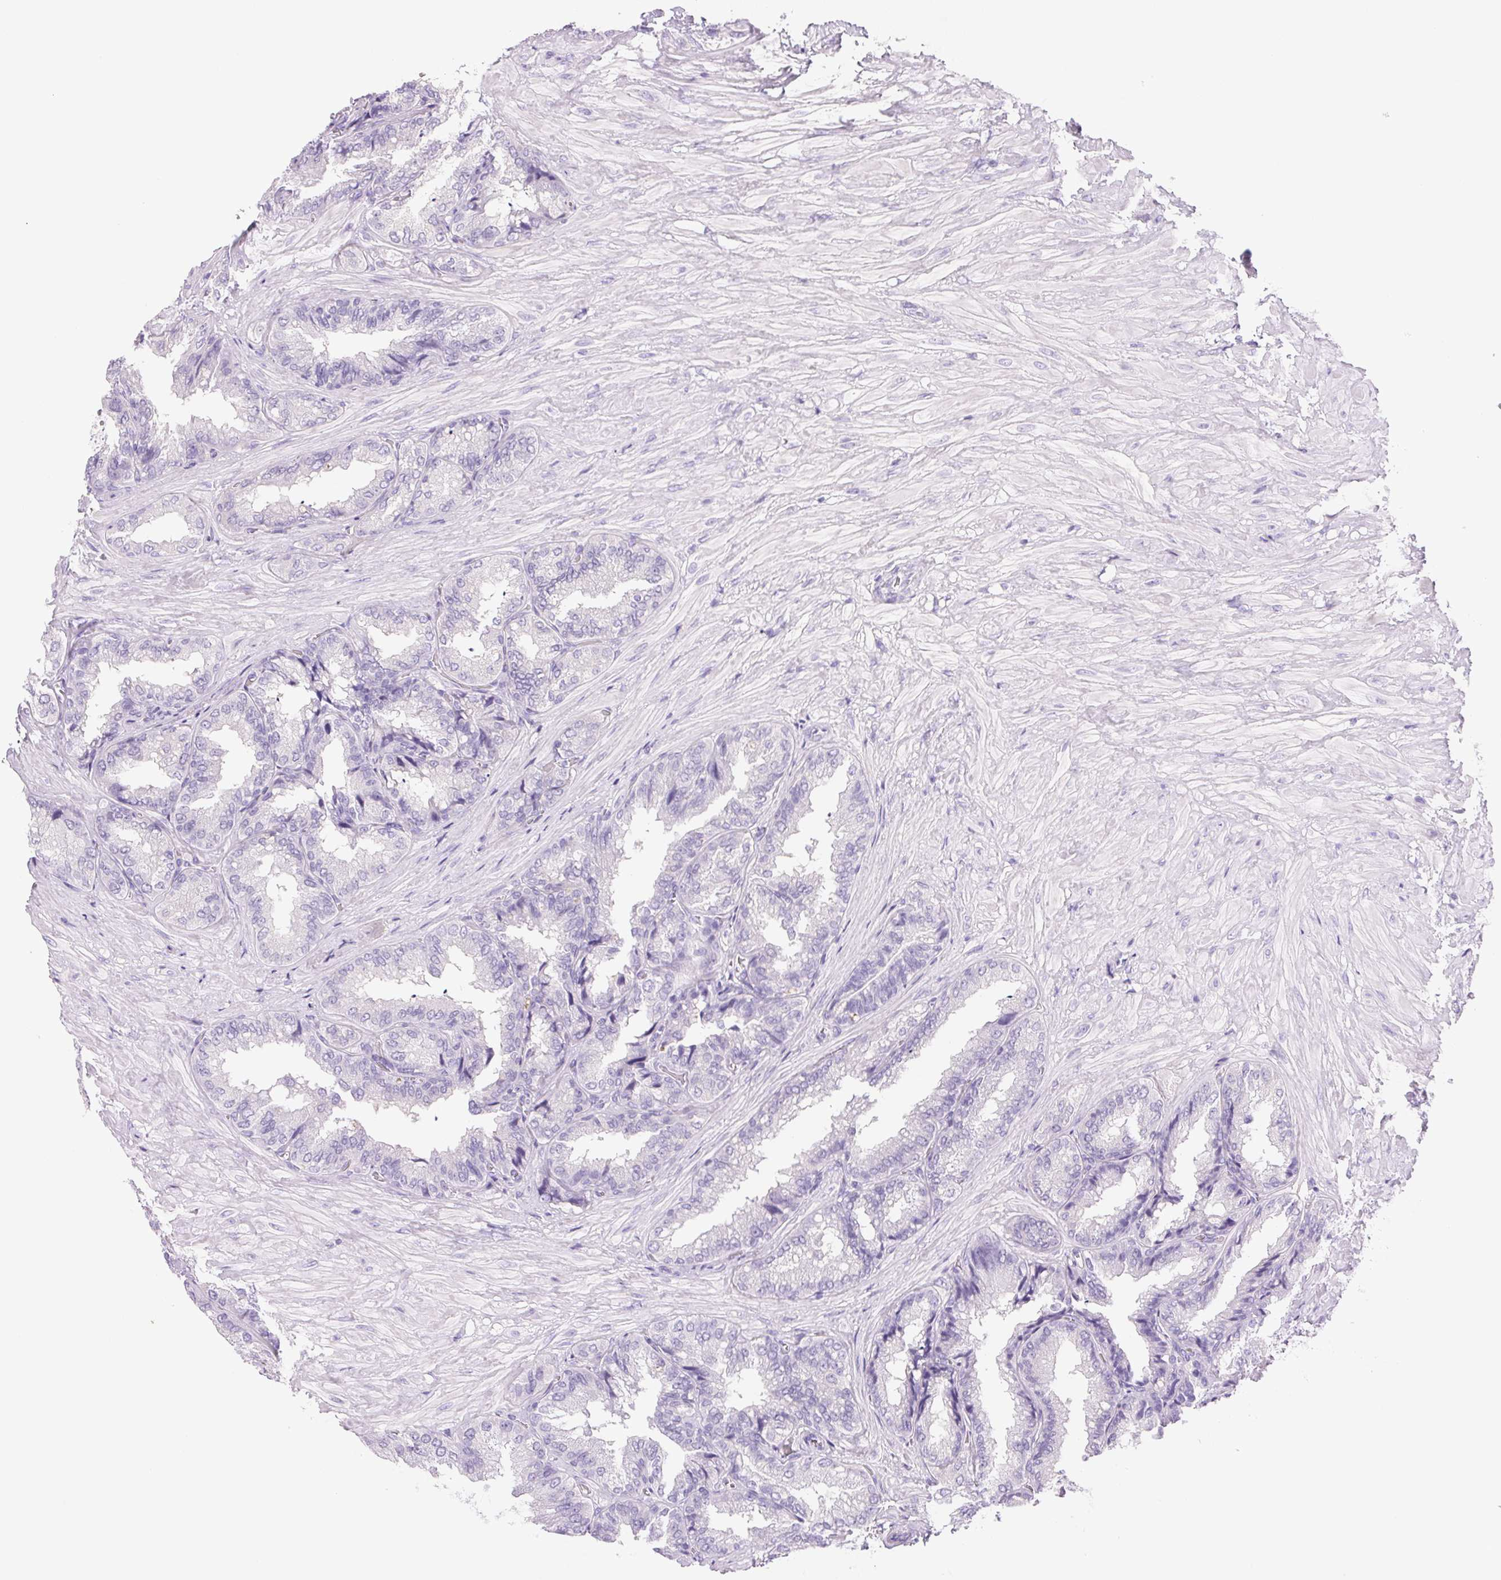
{"staining": {"intensity": "negative", "quantity": "none", "location": "none"}, "tissue": "seminal vesicle", "cell_type": "Glandular cells", "image_type": "normal", "snomed": [{"axis": "morphology", "description": "Normal tissue, NOS"}, {"axis": "topography", "description": "Seminal veicle"}], "caption": "Seminal vesicle stained for a protein using IHC shows no positivity glandular cells.", "gene": "DHCR24", "patient": {"sex": "male", "age": 68}}